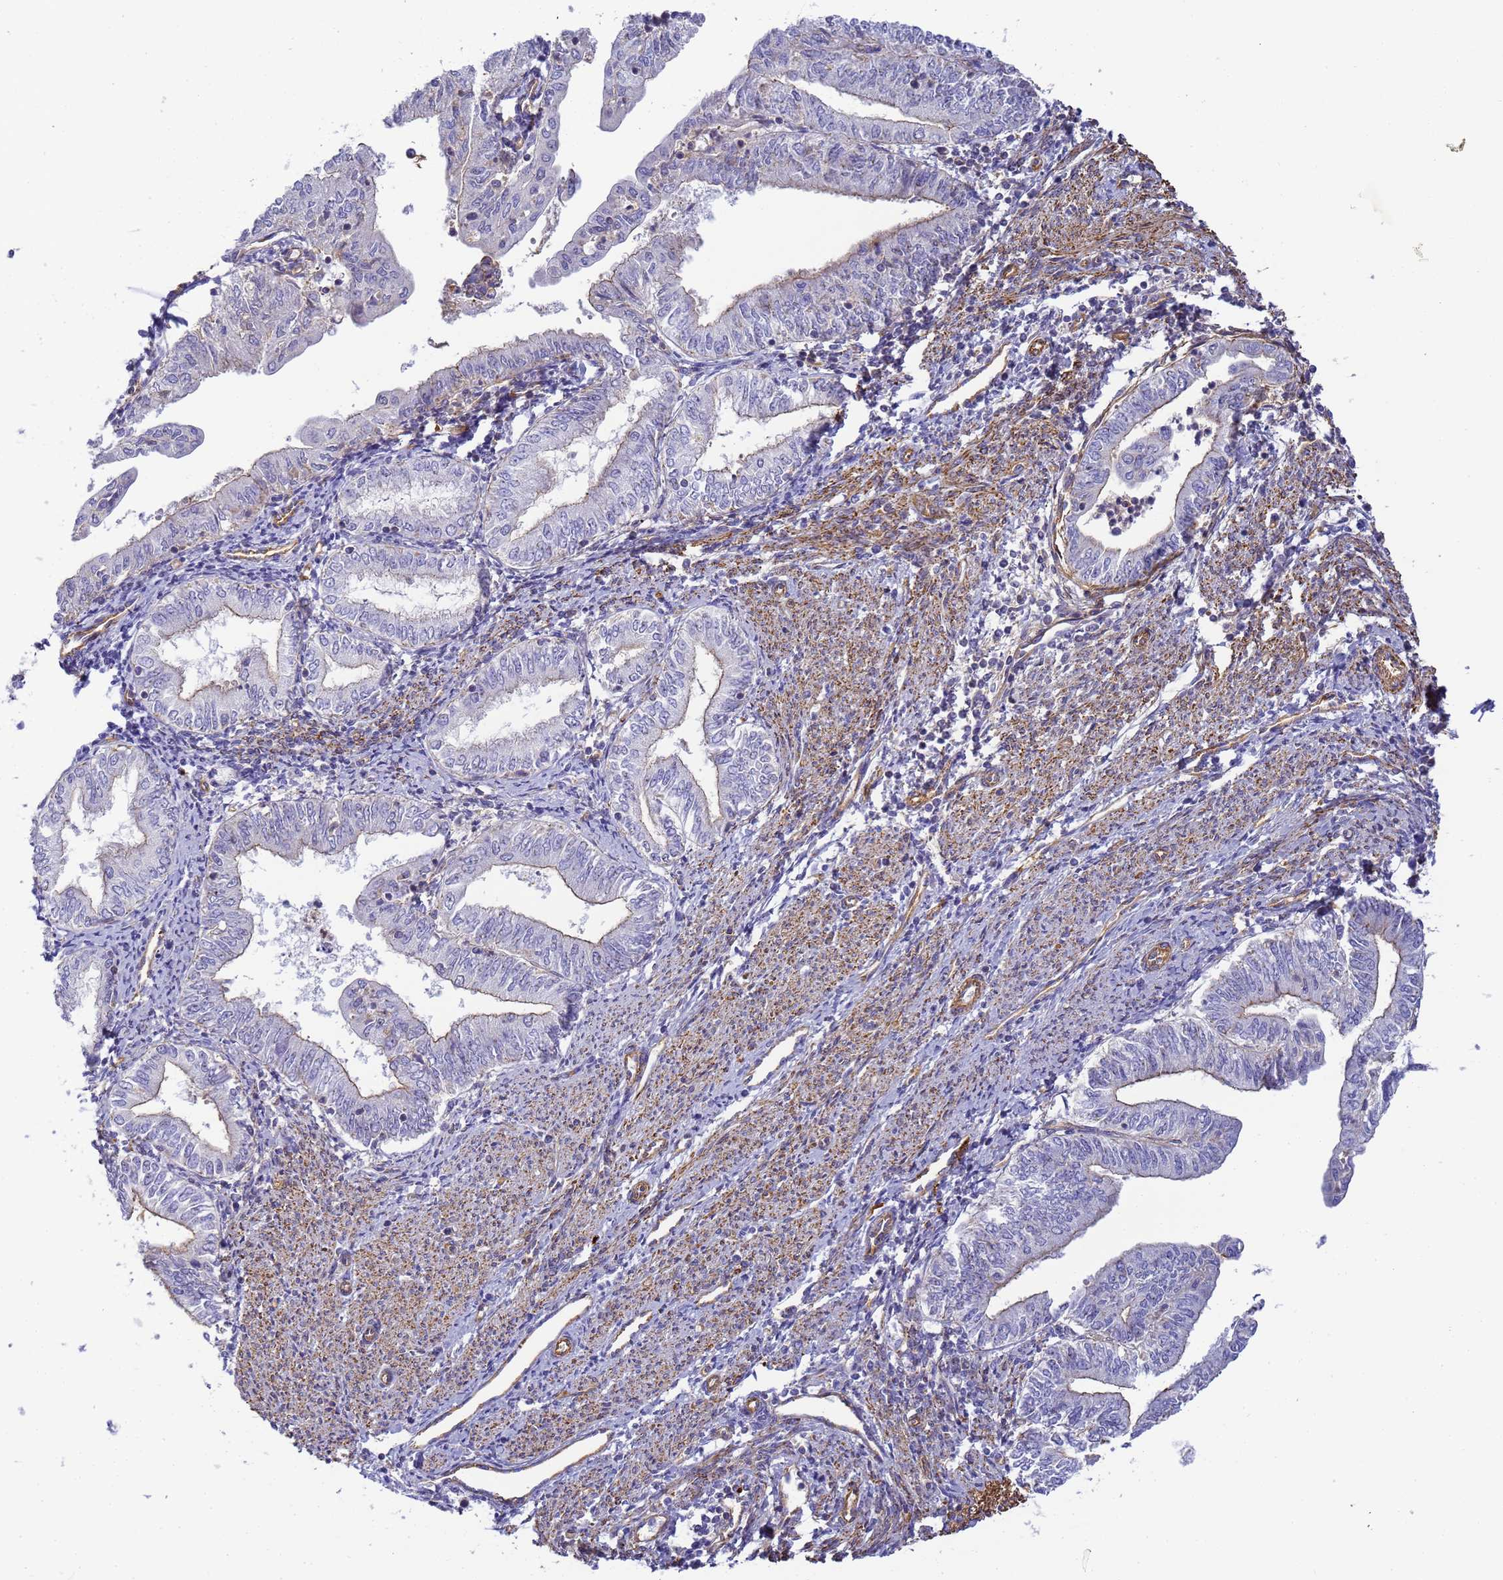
{"staining": {"intensity": "weak", "quantity": "<25%", "location": "cytoplasmic/membranous"}, "tissue": "endometrial cancer", "cell_type": "Tumor cells", "image_type": "cancer", "snomed": [{"axis": "morphology", "description": "Adenocarcinoma, NOS"}, {"axis": "topography", "description": "Endometrium"}], "caption": "Histopathology image shows no protein staining in tumor cells of endometrial cancer (adenocarcinoma) tissue. Brightfield microscopy of IHC stained with DAB (3,3'-diaminobenzidine) (brown) and hematoxylin (blue), captured at high magnification.", "gene": "MYL12A", "patient": {"sex": "female", "age": 66}}